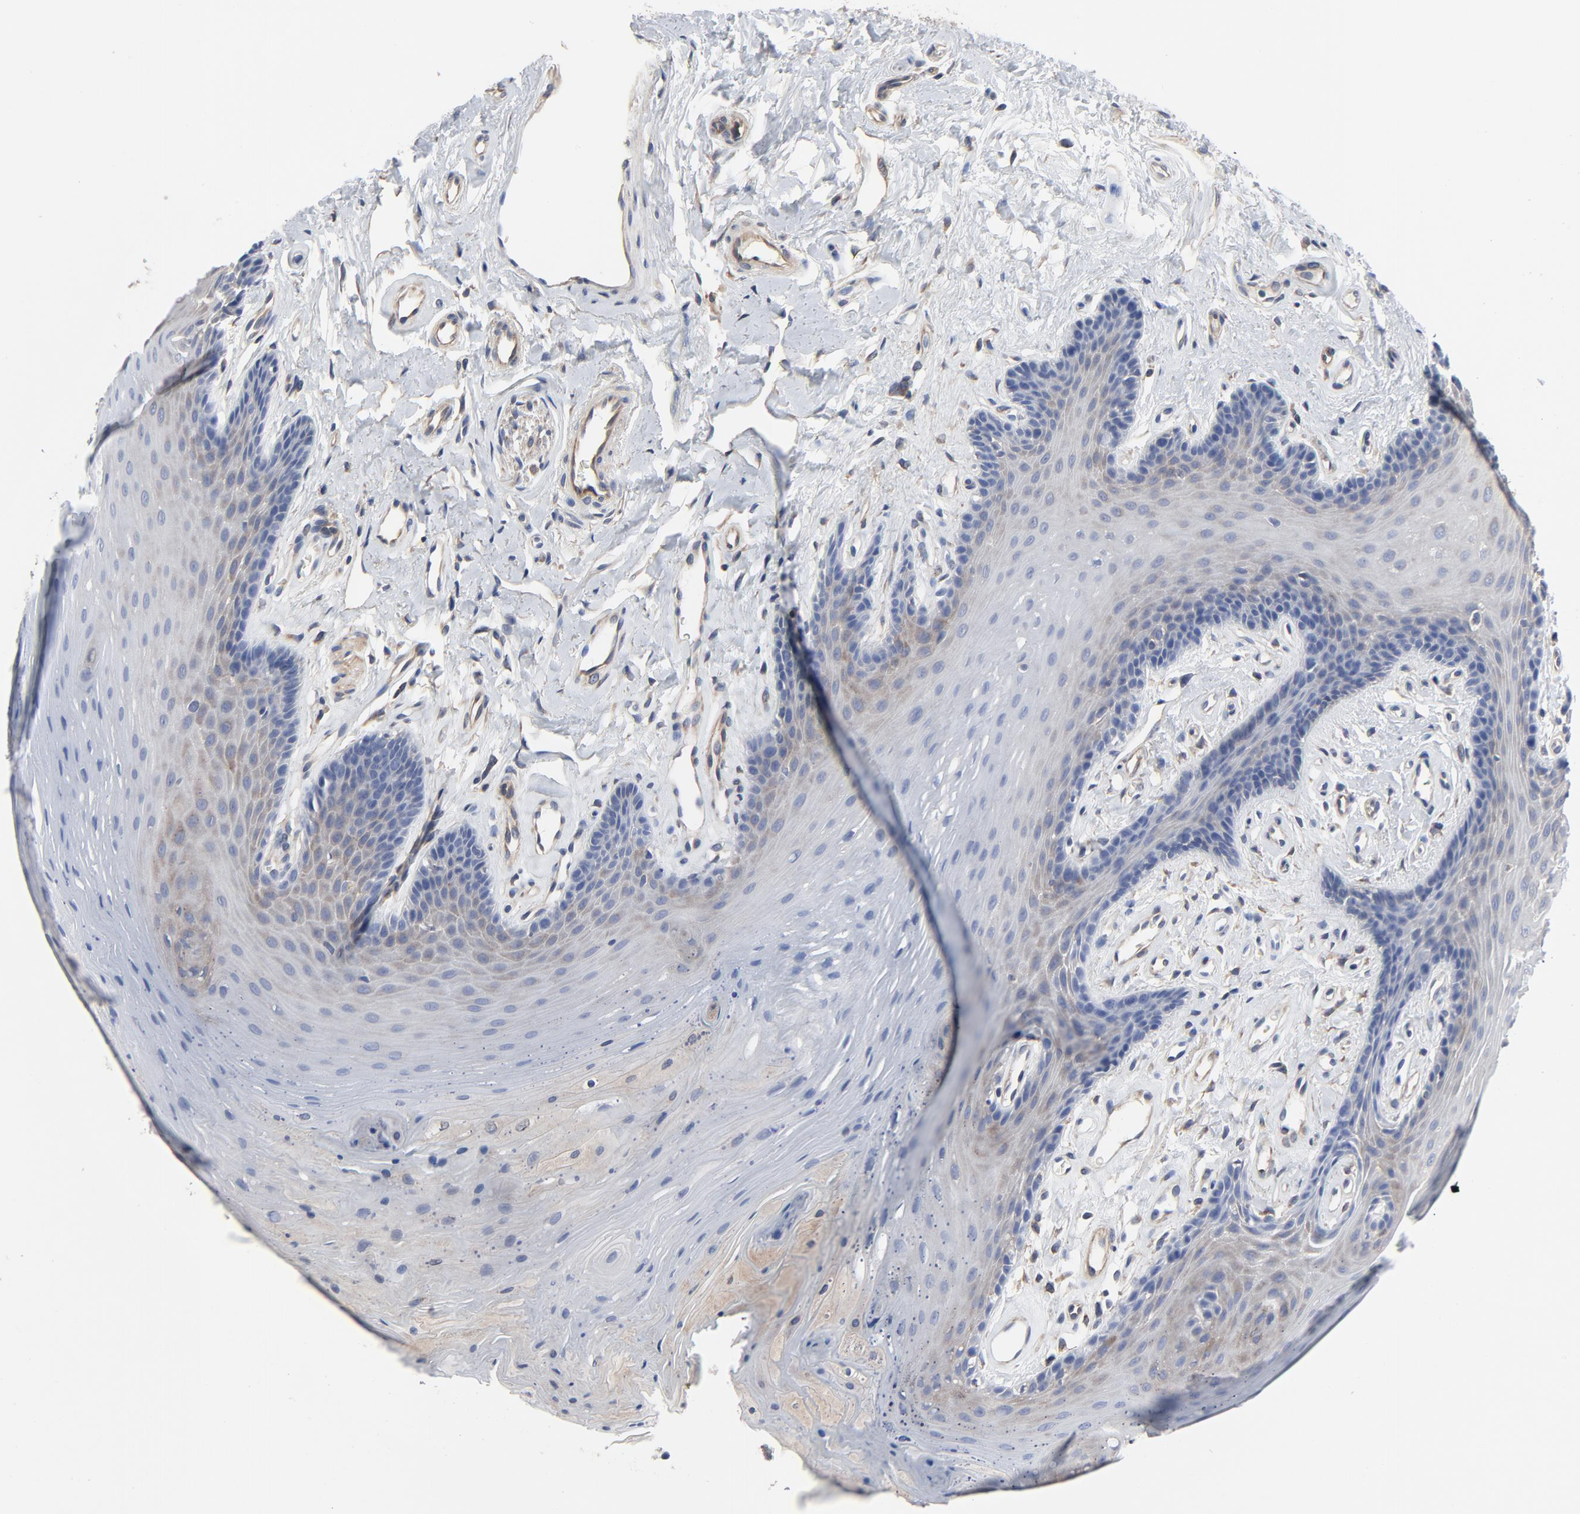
{"staining": {"intensity": "weak", "quantity": "<25%", "location": "cytoplasmic/membranous"}, "tissue": "oral mucosa", "cell_type": "Squamous epithelial cells", "image_type": "normal", "snomed": [{"axis": "morphology", "description": "Normal tissue, NOS"}, {"axis": "topography", "description": "Oral tissue"}], "caption": "Immunohistochemistry (IHC) photomicrograph of benign human oral mucosa stained for a protein (brown), which demonstrates no positivity in squamous epithelial cells. Nuclei are stained in blue.", "gene": "DYNLT3", "patient": {"sex": "male", "age": 62}}